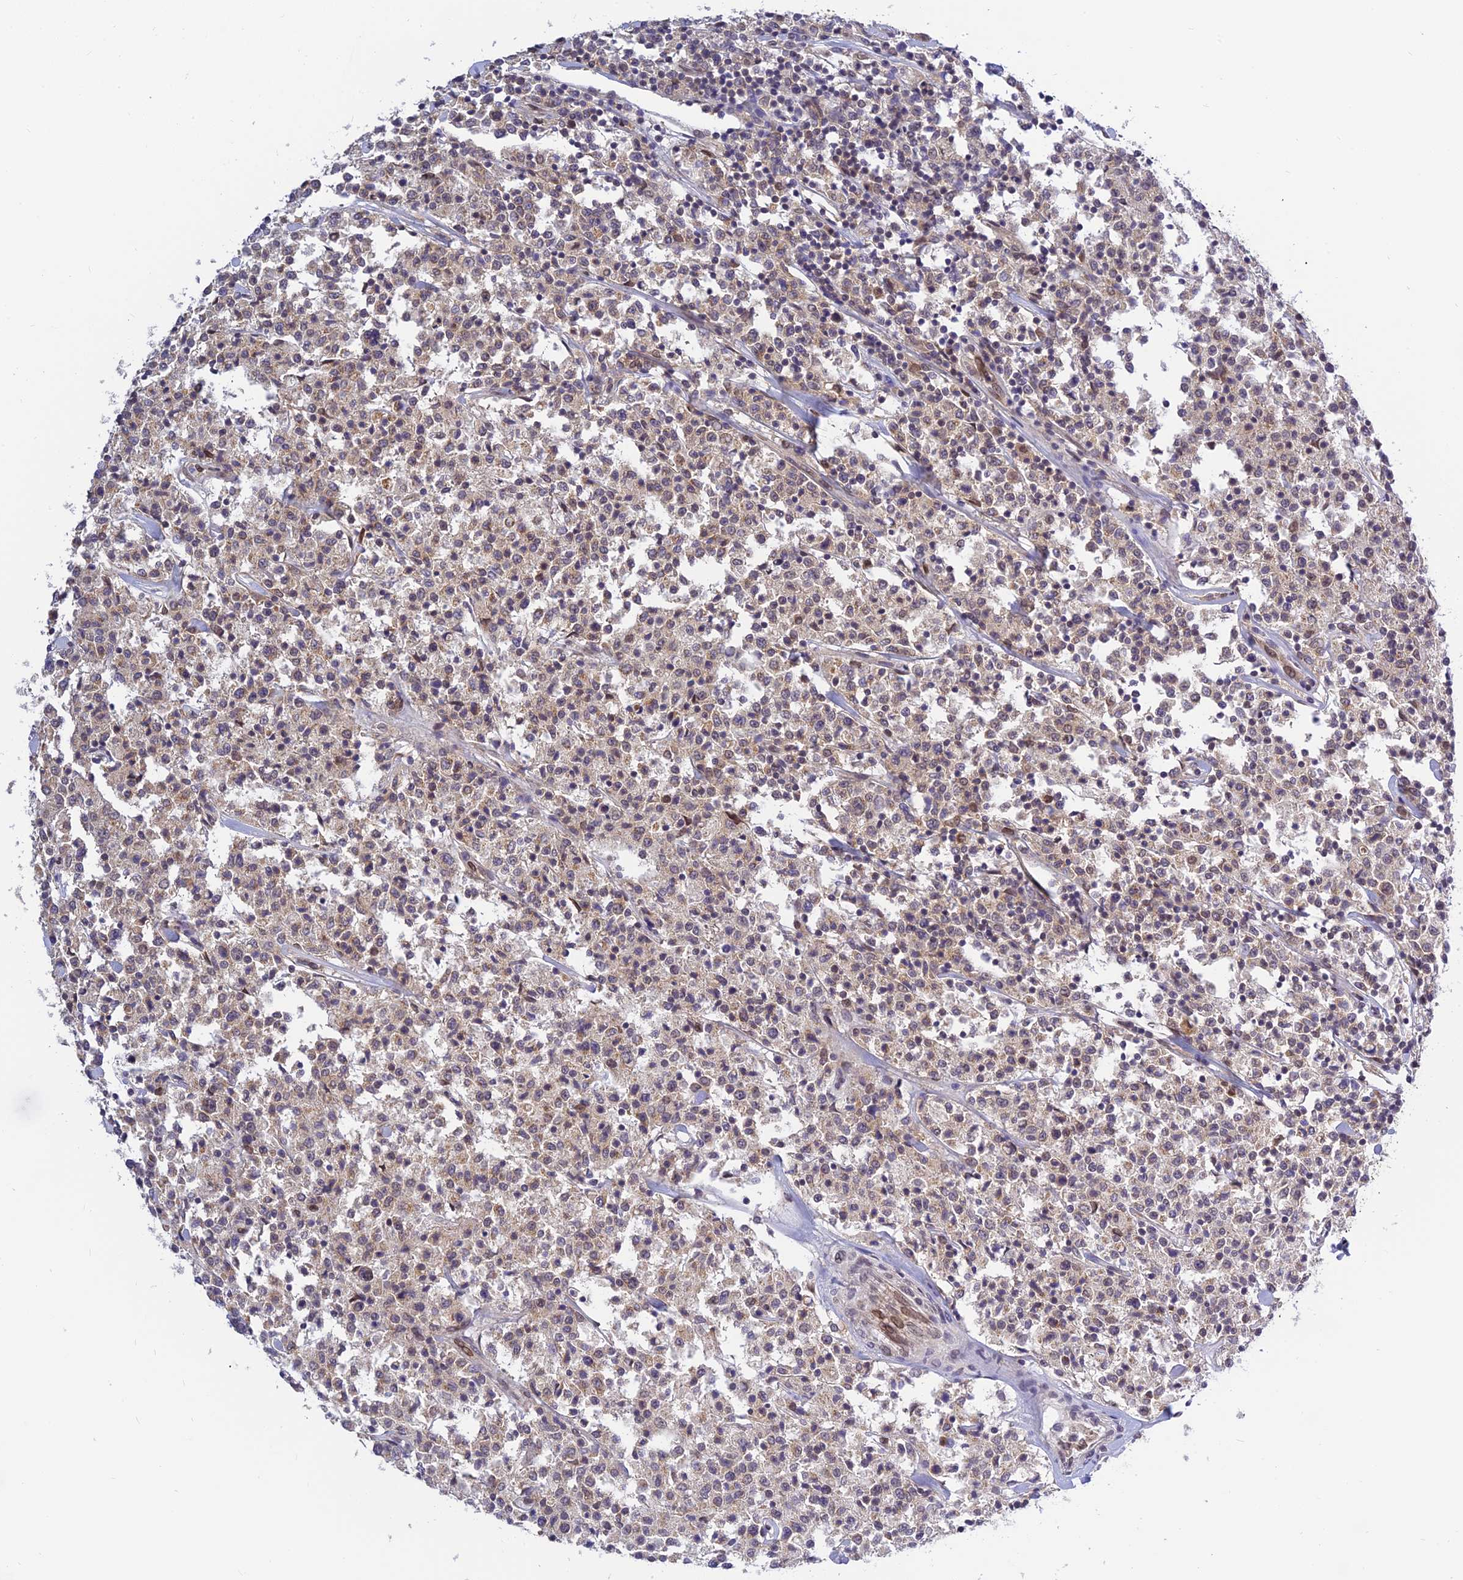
{"staining": {"intensity": "weak", "quantity": "25%-75%", "location": "cytoplasmic/membranous"}, "tissue": "lymphoma", "cell_type": "Tumor cells", "image_type": "cancer", "snomed": [{"axis": "morphology", "description": "Malignant lymphoma, non-Hodgkin's type, Low grade"}, {"axis": "topography", "description": "Small intestine"}], "caption": "Immunohistochemistry (IHC) of low-grade malignant lymphoma, non-Hodgkin's type exhibits low levels of weak cytoplasmic/membranous positivity in approximately 25%-75% of tumor cells.", "gene": "SKIC8", "patient": {"sex": "female", "age": 59}}